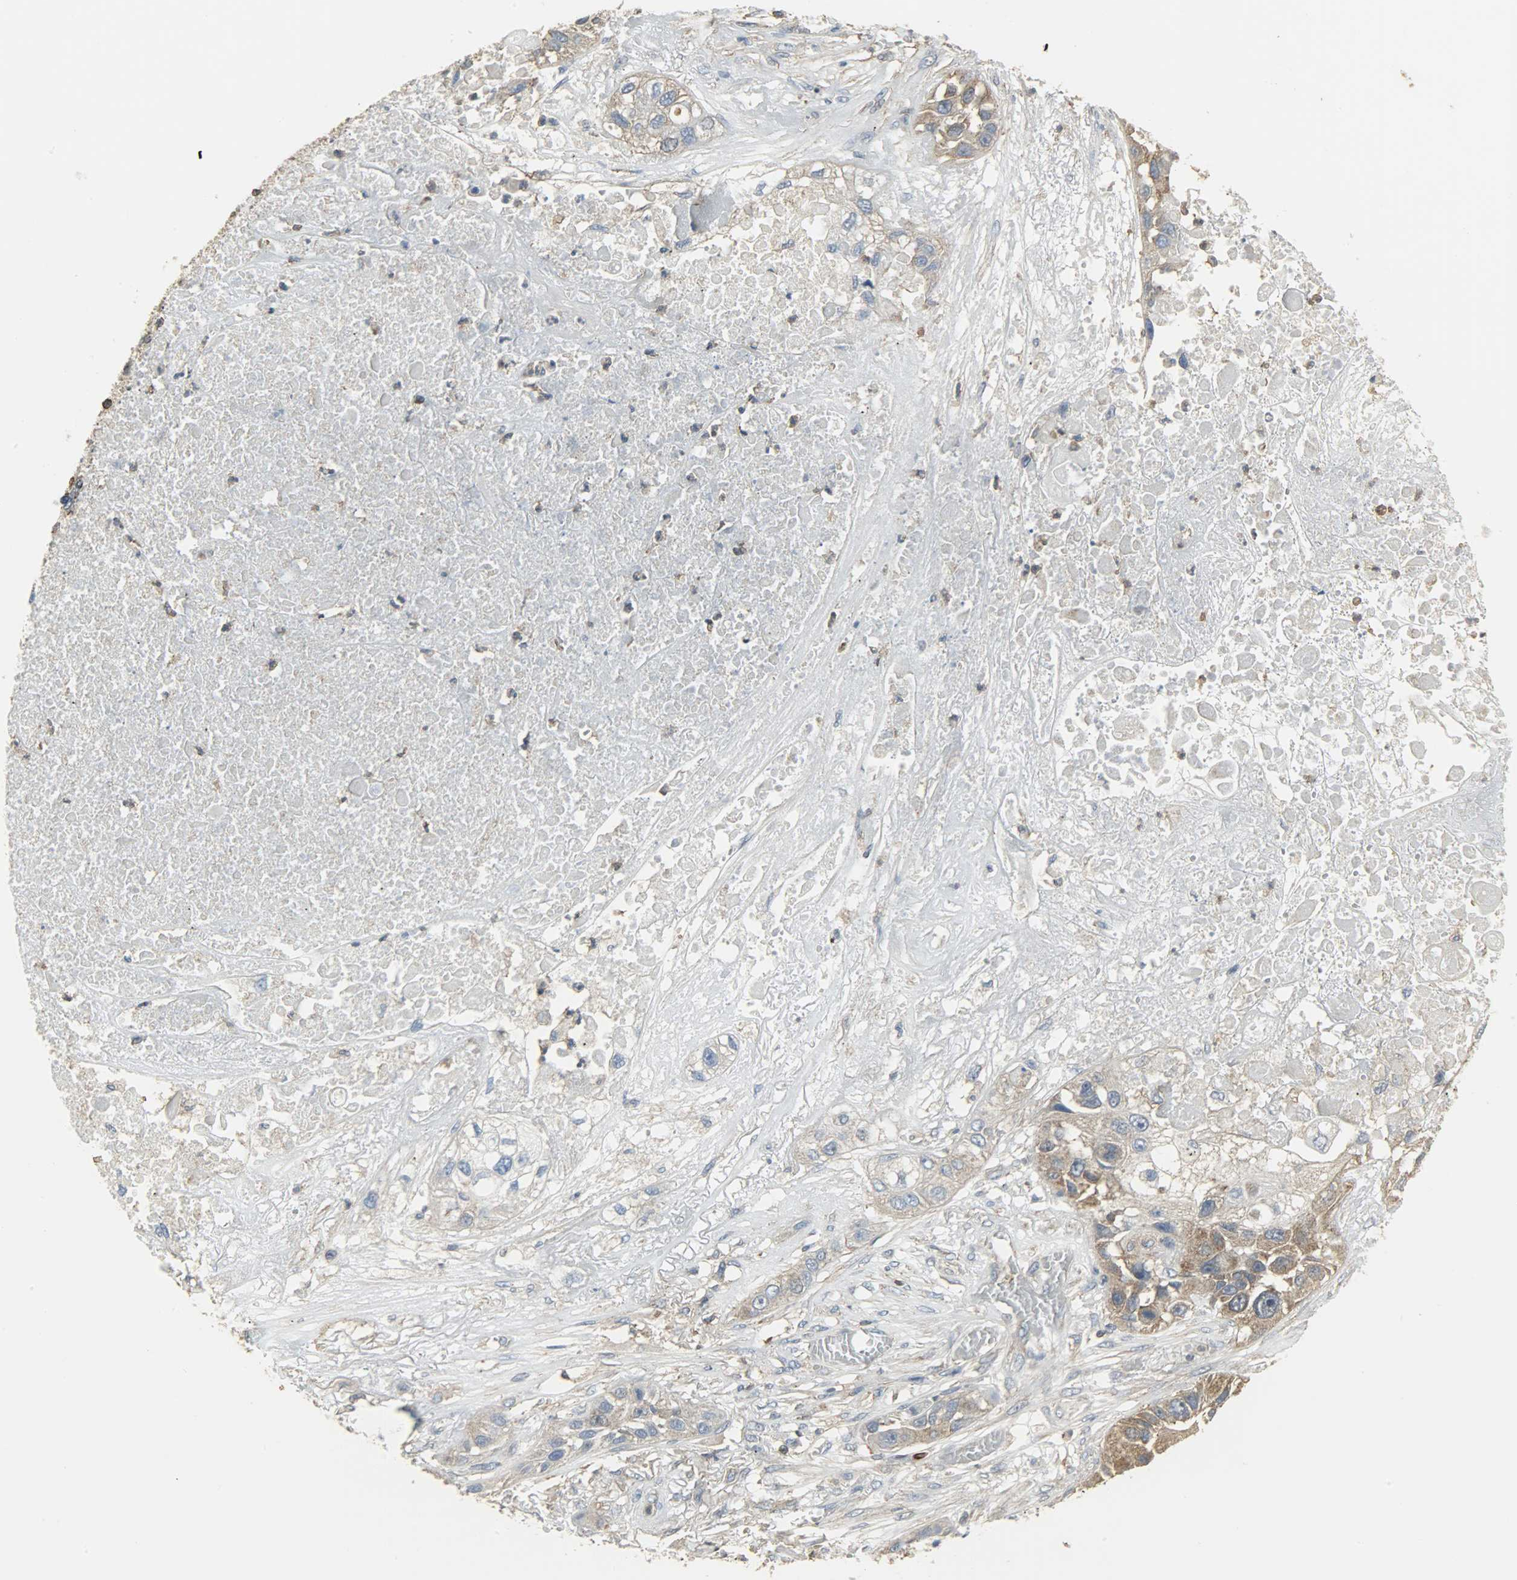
{"staining": {"intensity": "weak", "quantity": ">75%", "location": "cytoplasmic/membranous"}, "tissue": "lung cancer", "cell_type": "Tumor cells", "image_type": "cancer", "snomed": [{"axis": "morphology", "description": "Squamous cell carcinoma, NOS"}, {"axis": "topography", "description": "Lung"}], "caption": "Weak cytoplasmic/membranous protein positivity is identified in approximately >75% of tumor cells in squamous cell carcinoma (lung).", "gene": "DNAJA4", "patient": {"sex": "male", "age": 71}}